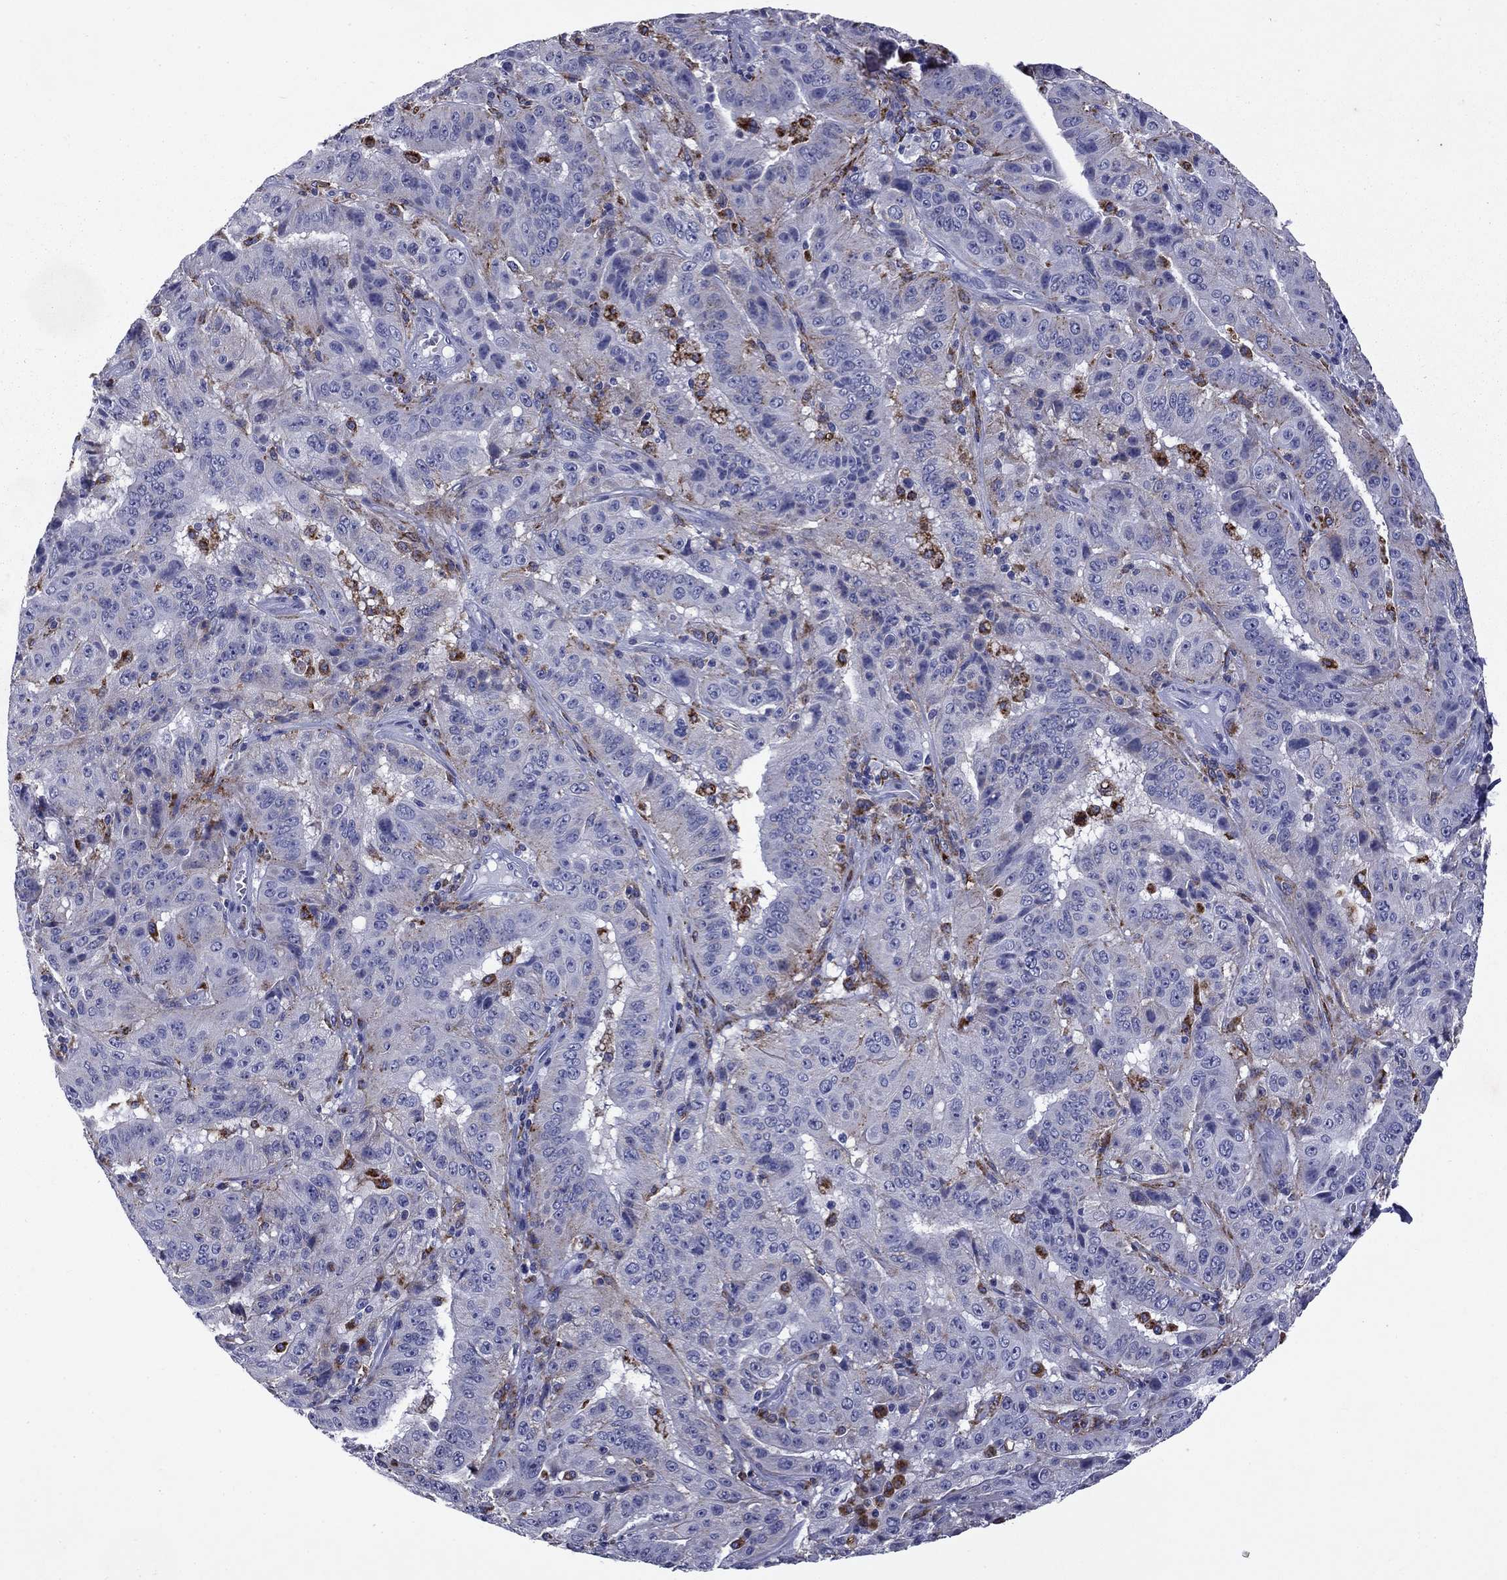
{"staining": {"intensity": "negative", "quantity": "none", "location": "none"}, "tissue": "pancreatic cancer", "cell_type": "Tumor cells", "image_type": "cancer", "snomed": [{"axis": "morphology", "description": "Adenocarcinoma, NOS"}, {"axis": "topography", "description": "Pancreas"}], "caption": "IHC micrograph of human pancreatic adenocarcinoma stained for a protein (brown), which exhibits no expression in tumor cells.", "gene": "MADCAM1", "patient": {"sex": "male", "age": 63}}